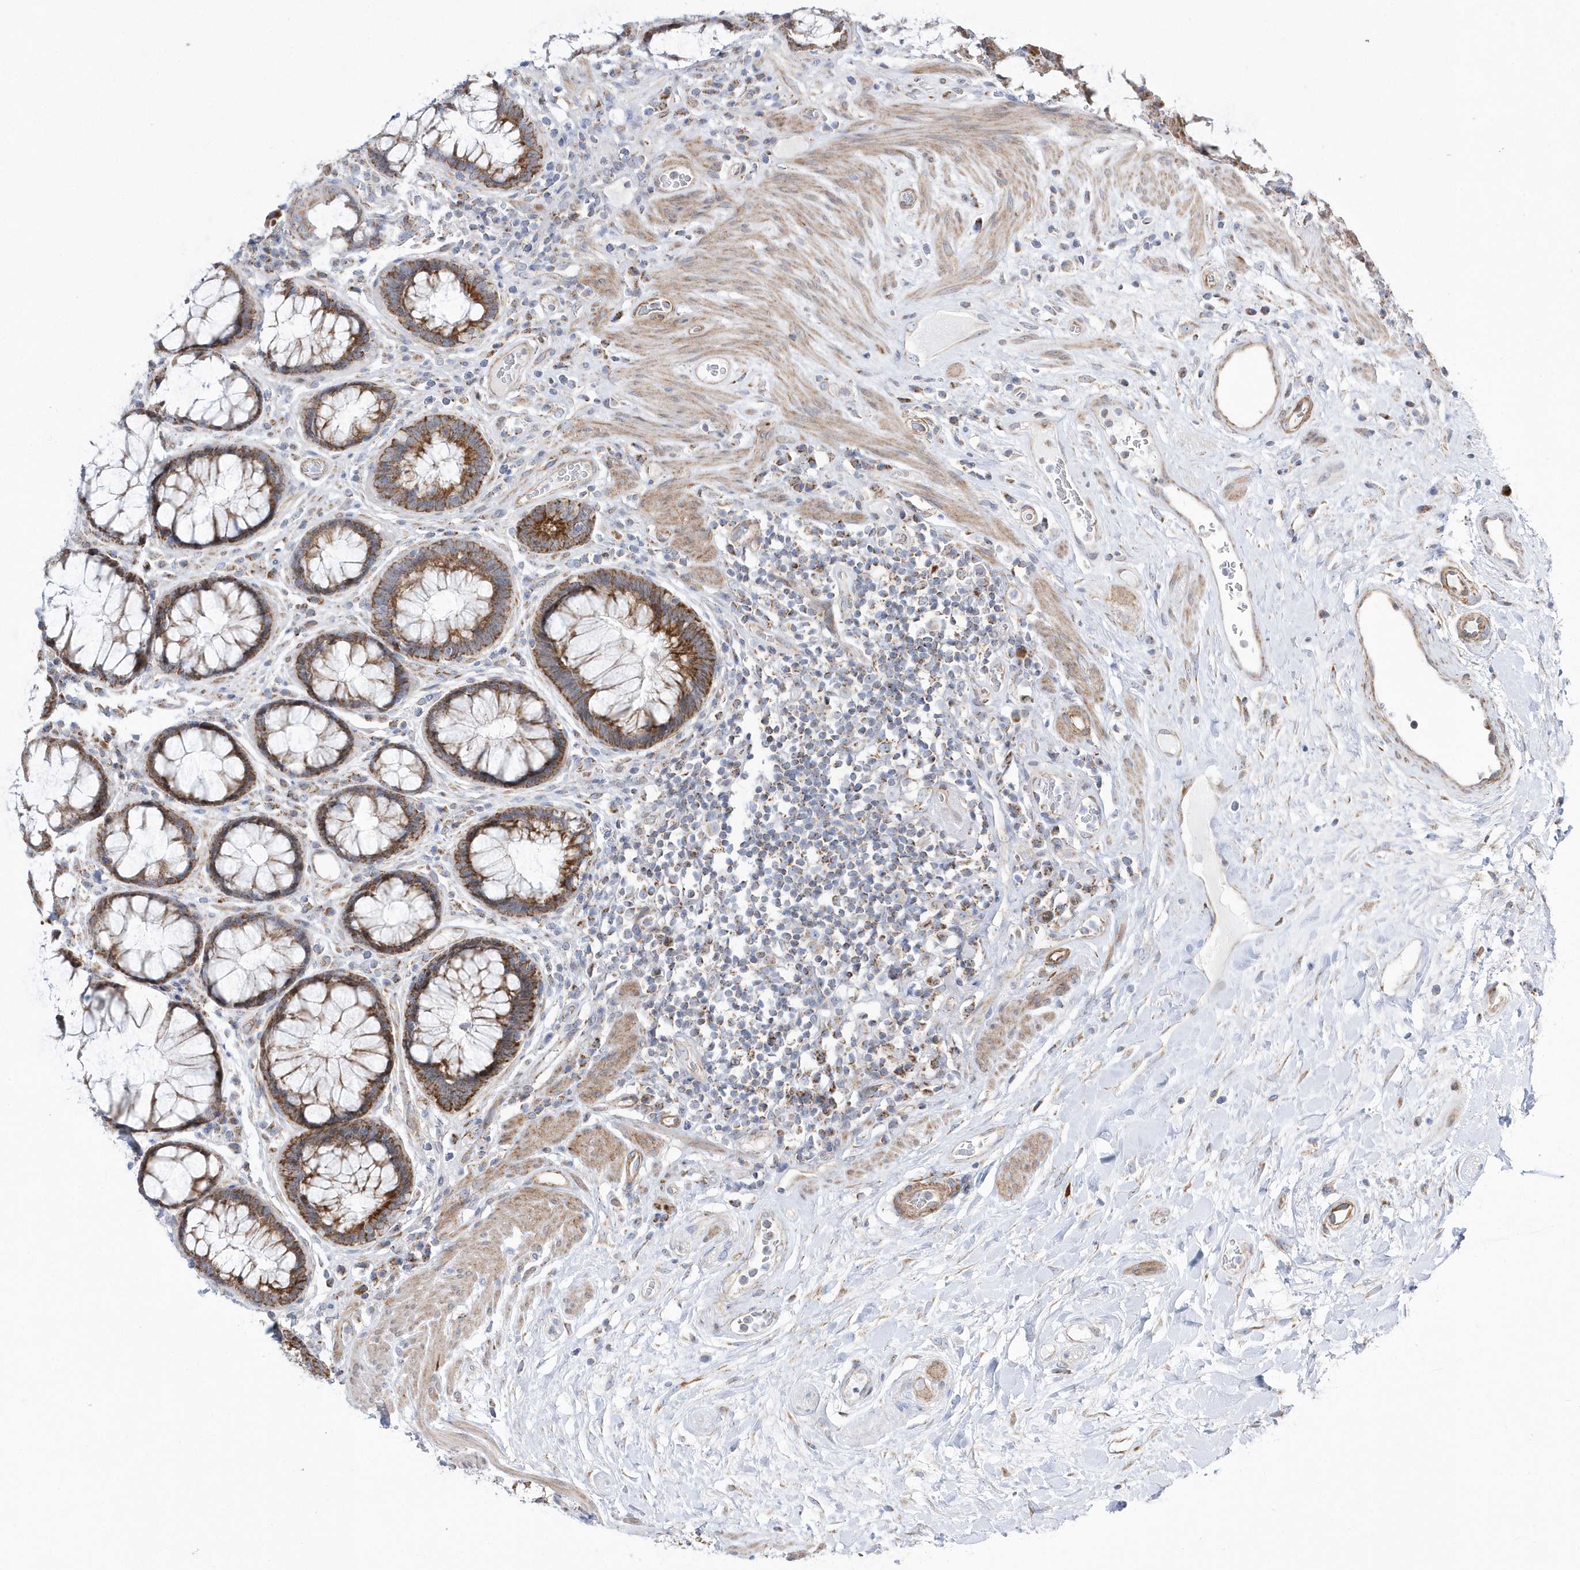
{"staining": {"intensity": "moderate", "quantity": ">75%", "location": "cytoplasmic/membranous"}, "tissue": "rectum", "cell_type": "Glandular cells", "image_type": "normal", "snomed": [{"axis": "morphology", "description": "Normal tissue, NOS"}, {"axis": "topography", "description": "Rectum"}], "caption": "Moderate cytoplasmic/membranous staining for a protein is appreciated in approximately >75% of glandular cells of benign rectum using immunohistochemistry.", "gene": "OPA1", "patient": {"sex": "male", "age": 64}}